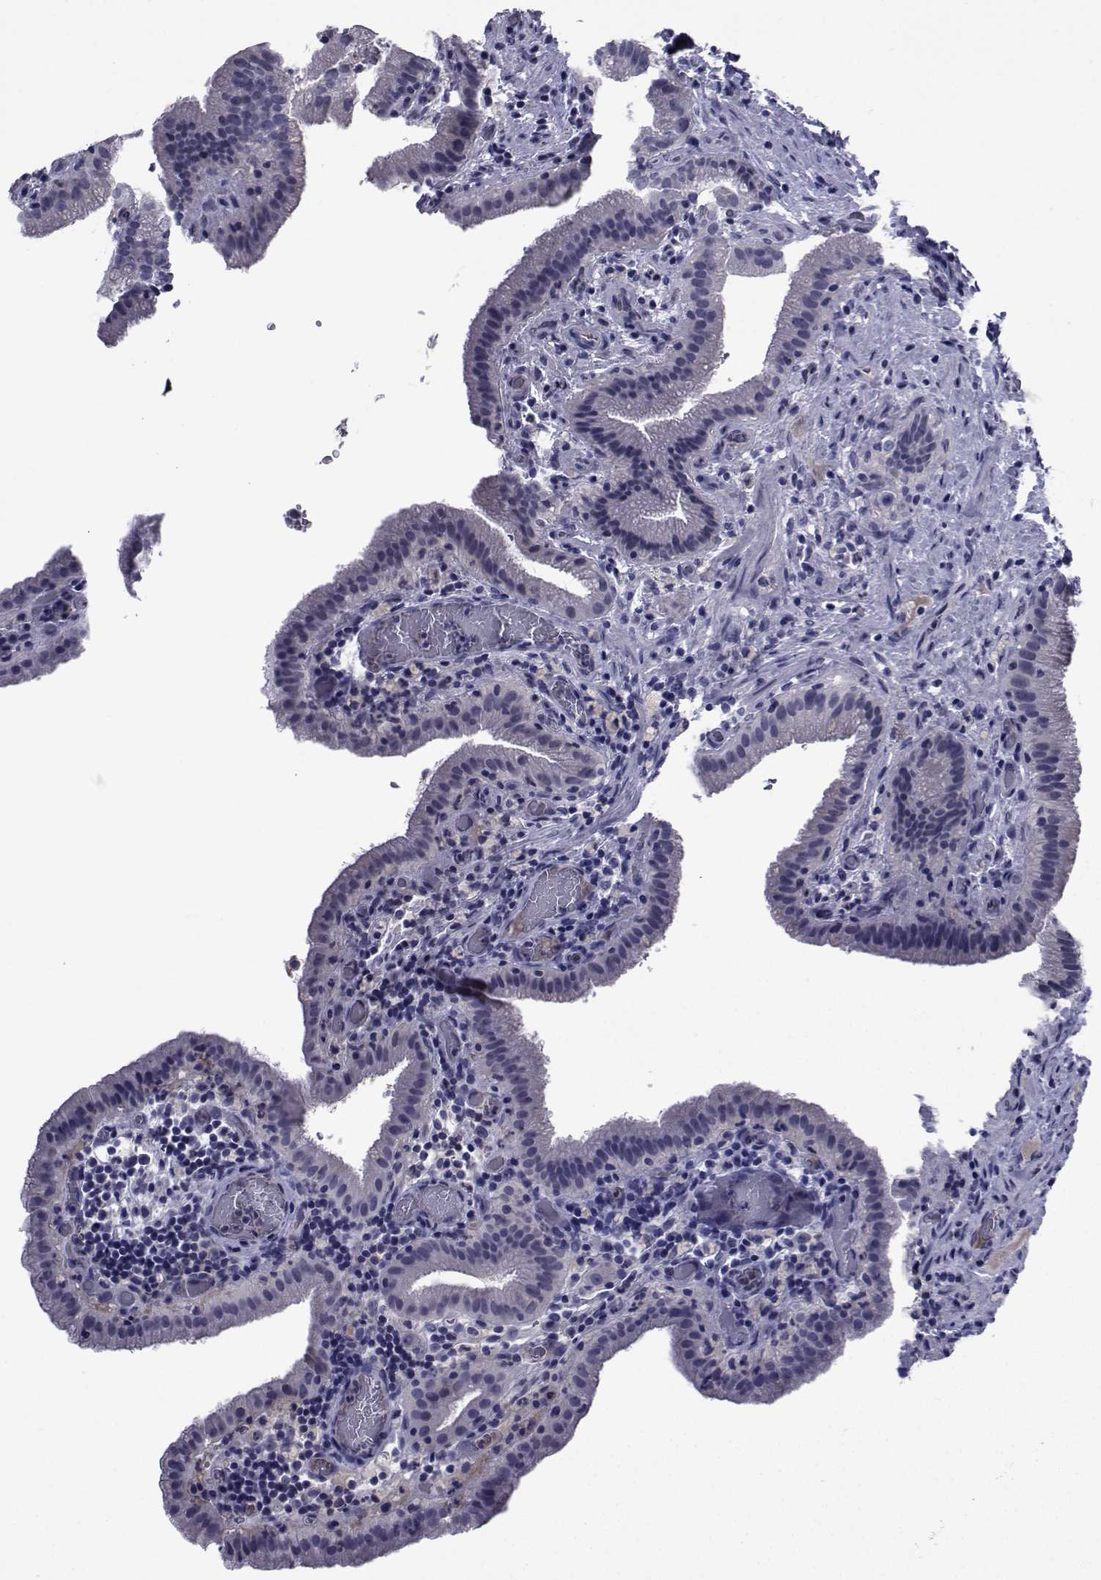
{"staining": {"intensity": "negative", "quantity": "none", "location": "none"}, "tissue": "gallbladder", "cell_type": "Glandular cells", "image_type": "normal", "snomed": [{"axis": "morphology", "description": "Normal tissue, NOS"}, {"axis": "topography", "description": "Gallbladder"}], "caption": "The image displays no significant expression in glandular cells of gallbladder.", "gene": "SEMA5B", "patient": {"sex": "male", "age": 62}}